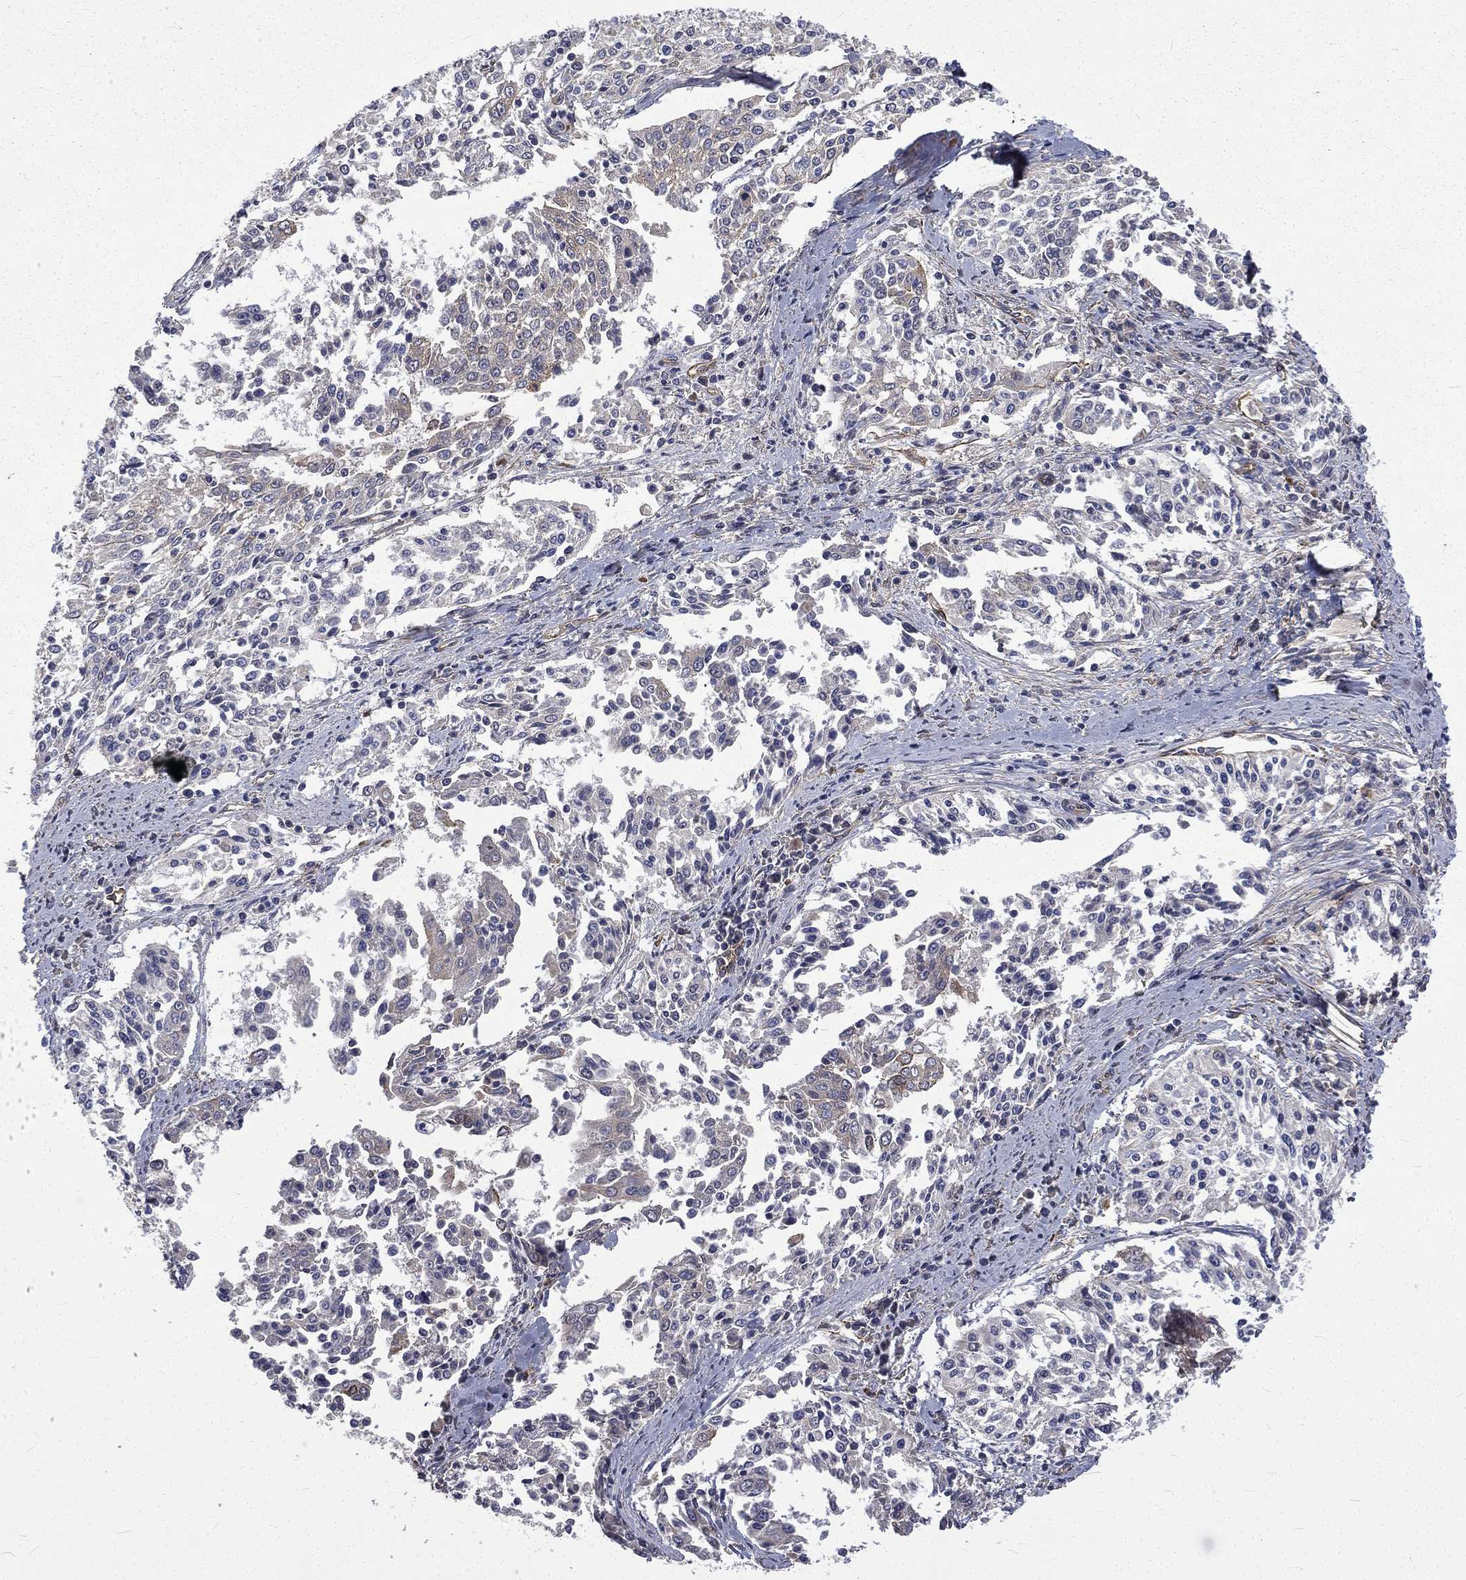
{"staining": {"intensity": "negative", "quantity": "none", "location": "none"}, "tissue": "cervical cancer", "cell_type": "Tumor cells", "image_type": "cancer", "snomed": [{"axis": "morphology", "description": "Squamous cell carcinoma, NOS"}, {"axis": "topography", "description": "Cervix"}], "caption": "The image demonstrates no staining of tumor cells in cervical cancer (squamous cell carcinoma).", "gene": "PPFIBP1", "patient": {"sex": "female", "age": 41}}